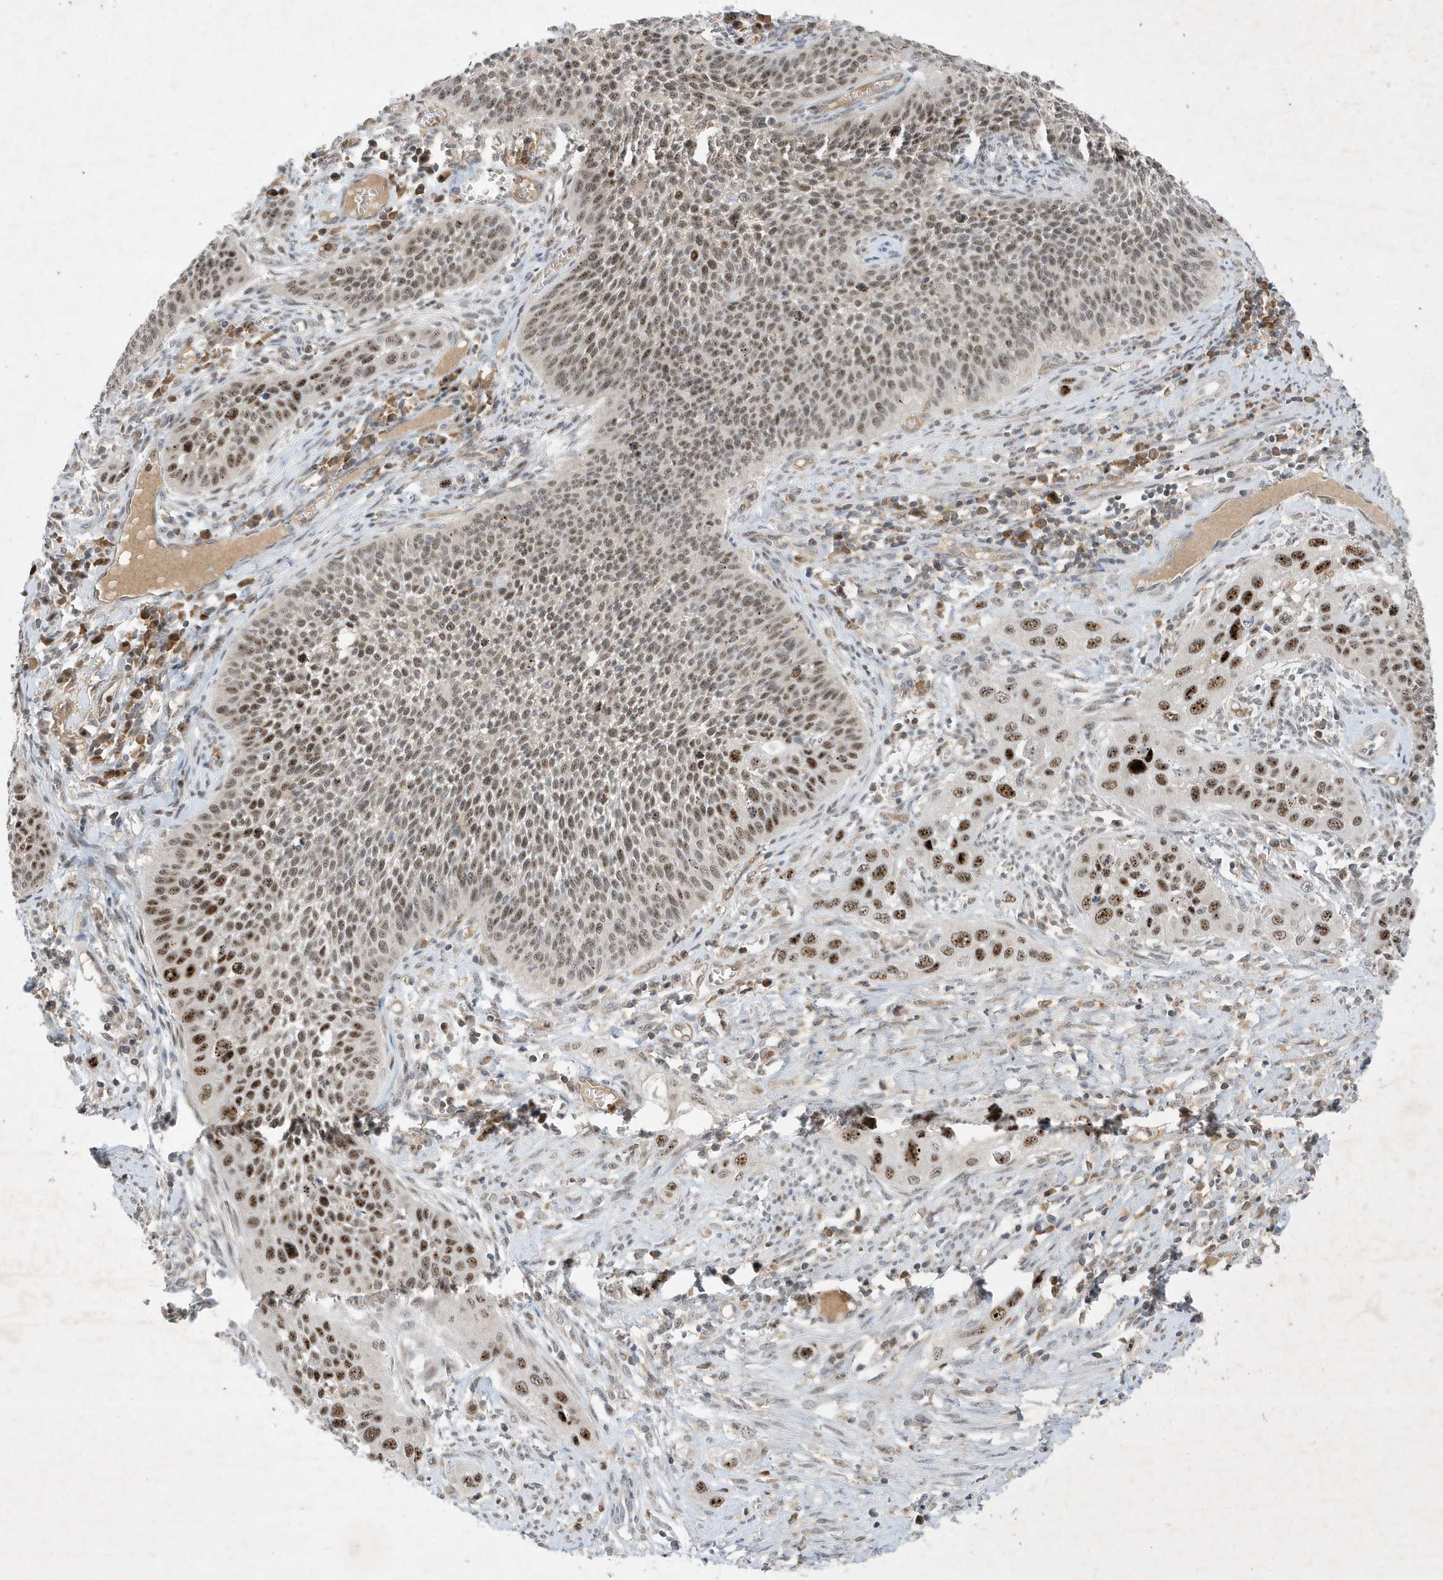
{"staining": {"intensity": "moderate", "quantity": ">75%", "location": "nuclear"}, "tissue": "cervical cancer", "cell_type": "Tumor cells", "image_type": "cancer", "snomed": [{"axis": "morphology", "description": "Squamous cell carcinoma, NOS"}, {"axis": "topography", "description": "Cervix"}], "caption": "Protein positivity by immunohistochemistry shows moderate nuclear expression in approximately >75% of tumor cells in squamous cell carcinoma (cervical). The staining was performed using DAB, with brown indicating positive protein expression. Nuclei are stained blue with hematoxylin.", "gene": "MAST3", "patient": {"sex": "female", "age": 34}}